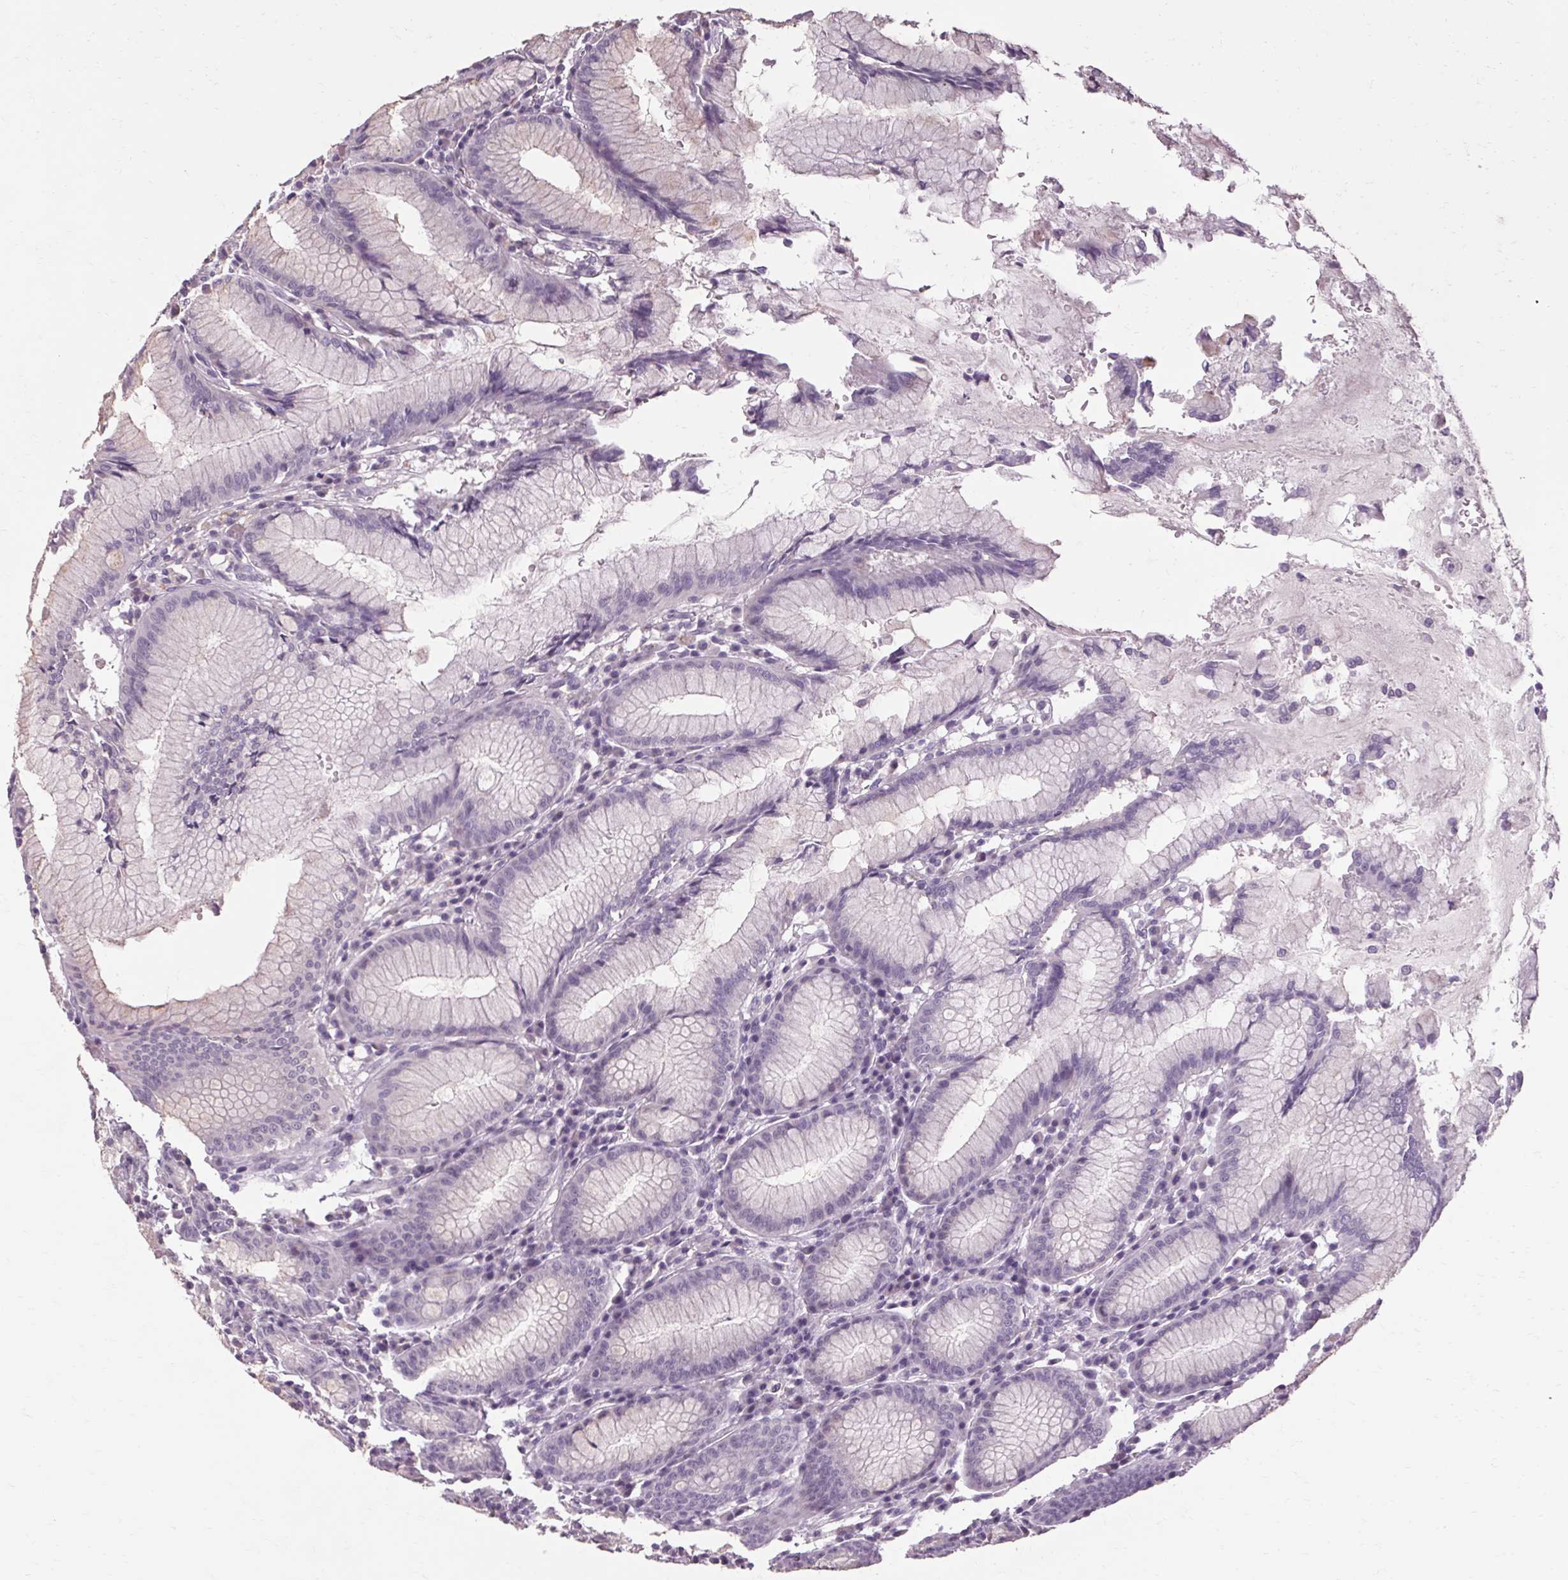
{"staining": {"intensity": "negative", "quantity": "none", "location": "none"}, "tissue": "stomach", "cell_type": "Glandular cells", "image_type": "normal", "snomed": [{"axis": "morphology", "description": "Normal tissue, NOS"}, {"axis": "topography", "description": "Stomach"}], "caption": "Unremarkable stomach was stained to show a protein in brown. There is no significant staining in glandular cells. Nuclei are stained in blue.", "gene": "POMC", "patient": {"sex": "male", "age": 55}}